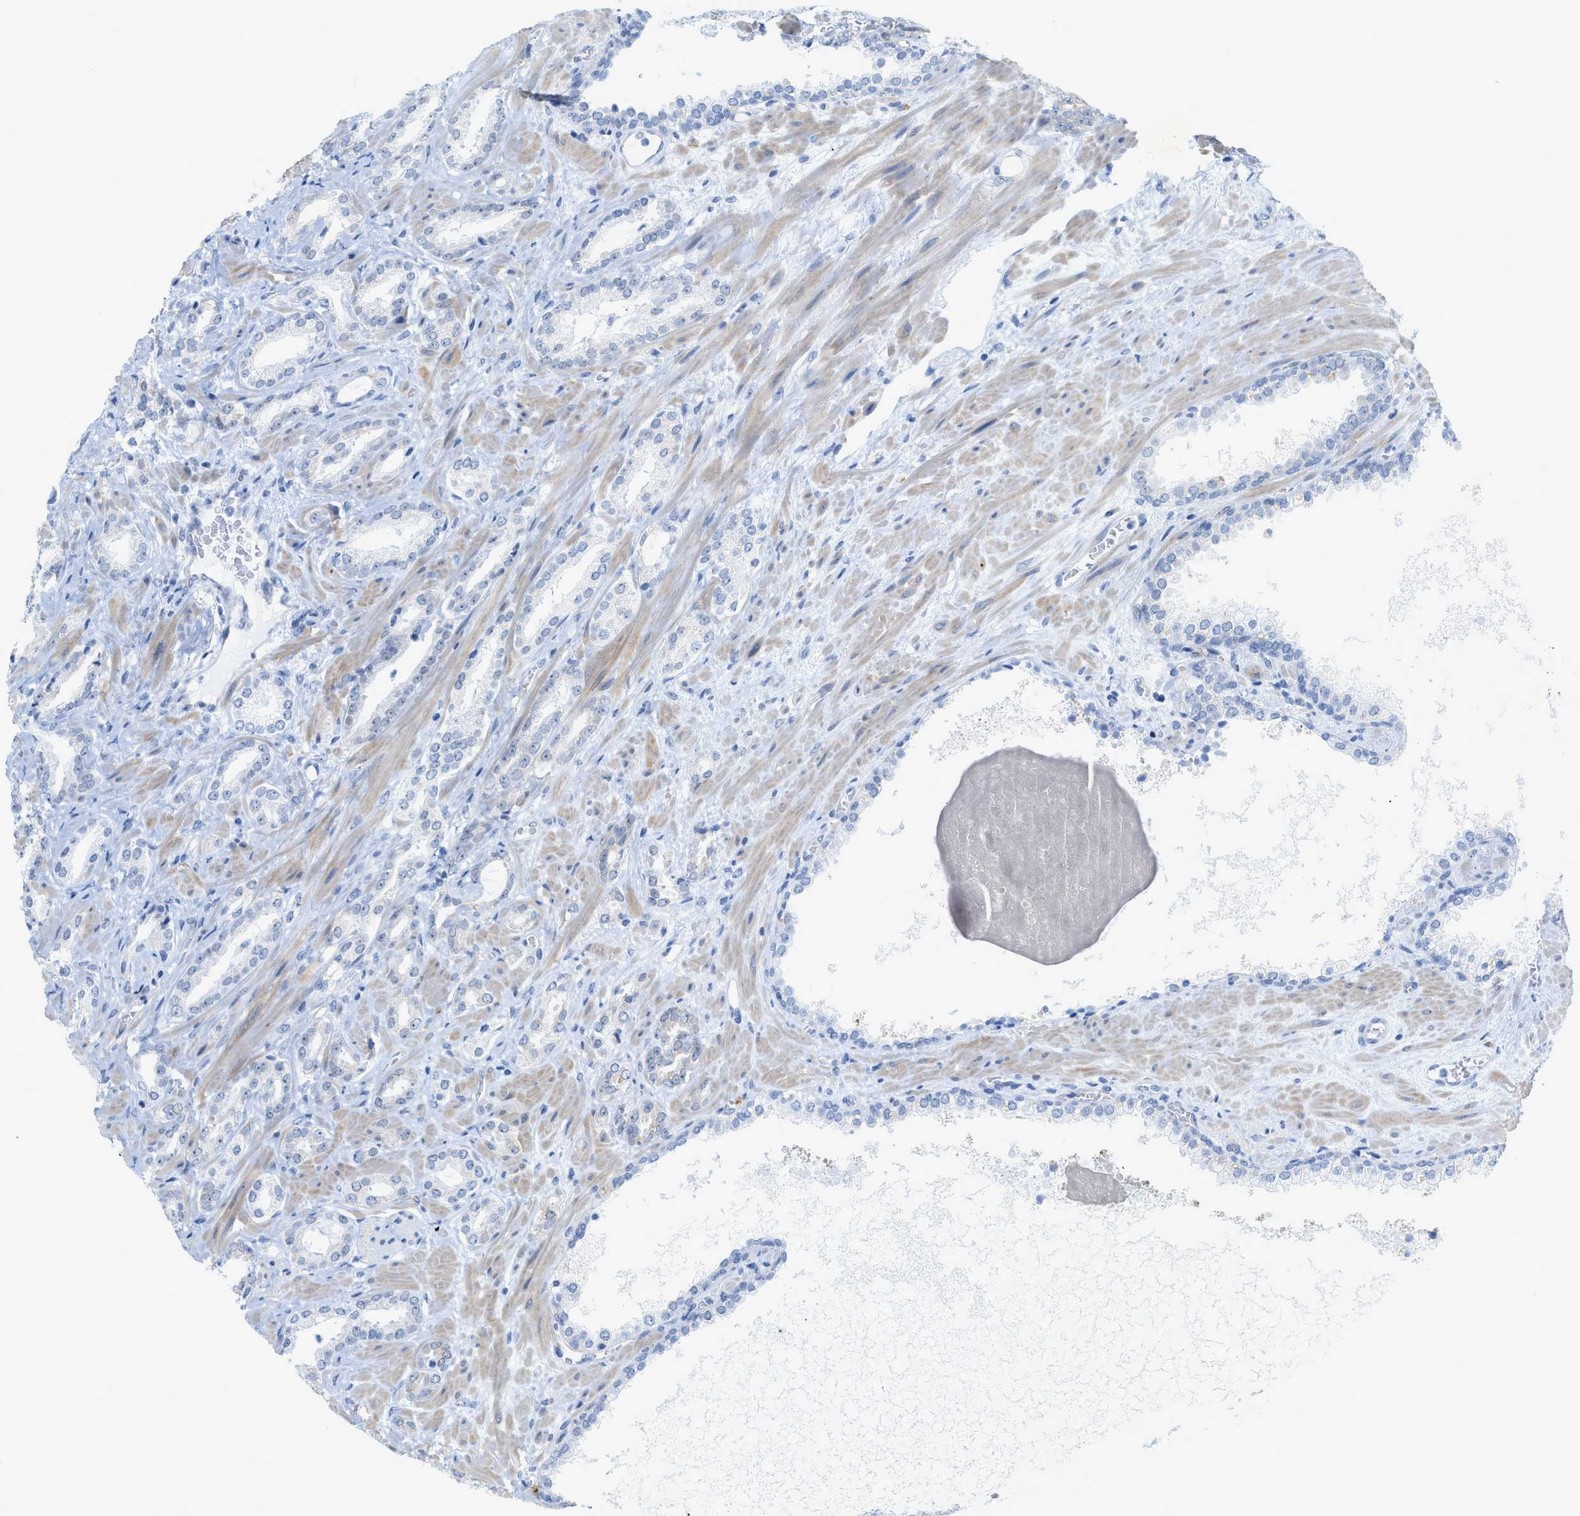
{"staining": {"intensity": "negative", "quantity": "none", "location": "none"}, "tissue": "prostate cancer", "cell_type": "Tumor cells", "image_type": "cancer", "snomed": [{"axis": "morphology", "description": "Adenocarcinoma, High grade"}, {"axis": "topography", "description": "Prostate"}], "caption": "Immunohistochemistry (IHC) histopathology image of neoplastic tissue: human prostate cancer (adenocarcinoma (high-grade)) stained with DAB exhibits no significant protein staining in tumor cells. (Immunohistochemistry (IHC), brightfield microscopy, high magnification).", "gene": "HLTF", "patient": {"sex": "male", "age": 64}}